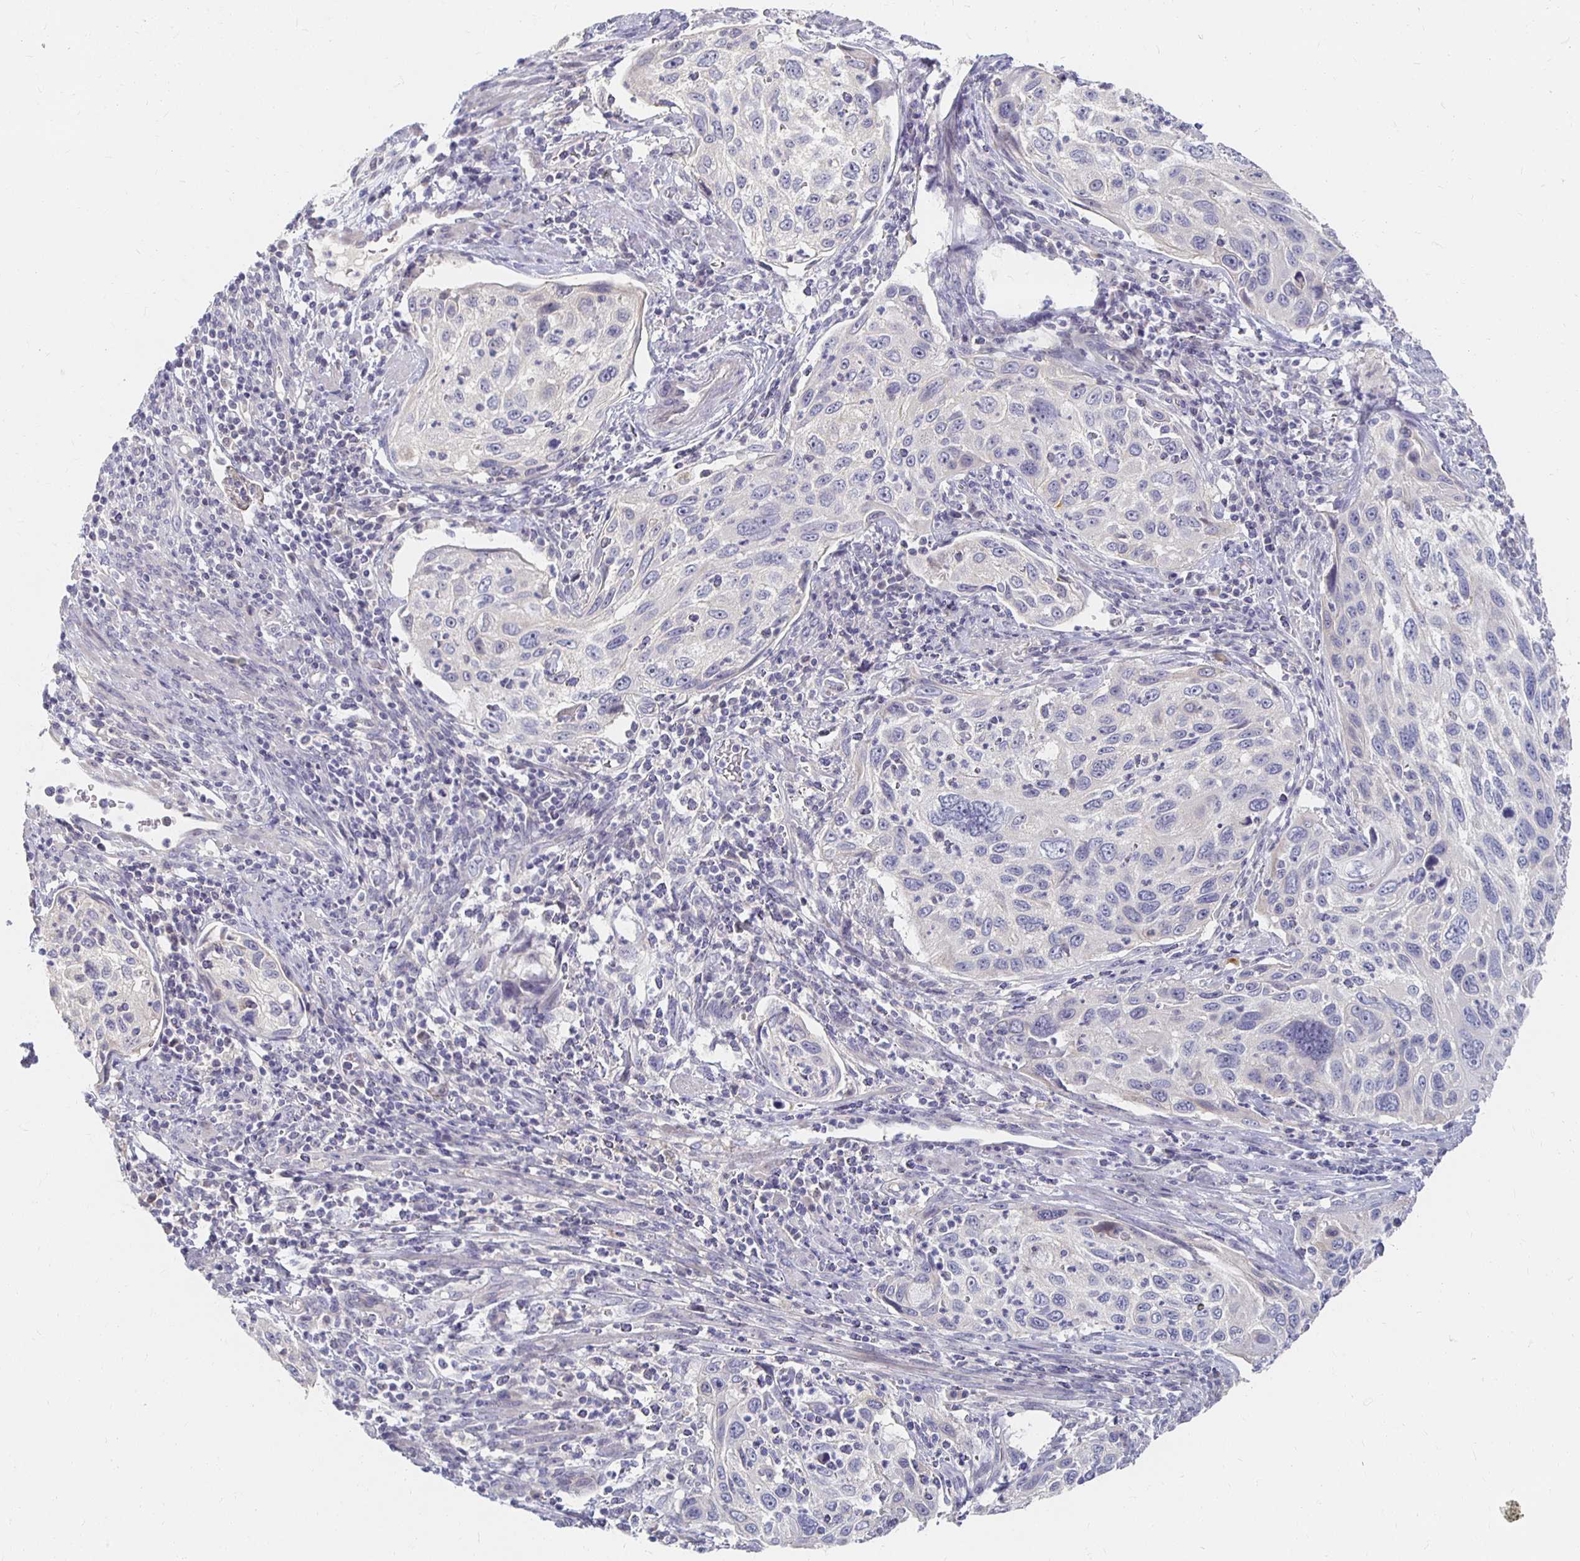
{"staining": {"intensity": "negative", "quantity": "none", "location": "none"}, "tissue": "cervical cancer", "cell_type": "Tumor cells", "image_type": "cancer", "snomed": [{"axis": "morphology", "description": "Squamous cell carcinoma, NOS"}, {"axis": "topography", "description": "Cervix"}], "caption": "Tumor cells are negative for brown protein staining in cervical squamous cell carcinoma.", "gene": "FKRP", "patient": {"sex": "female", "age": 70}}